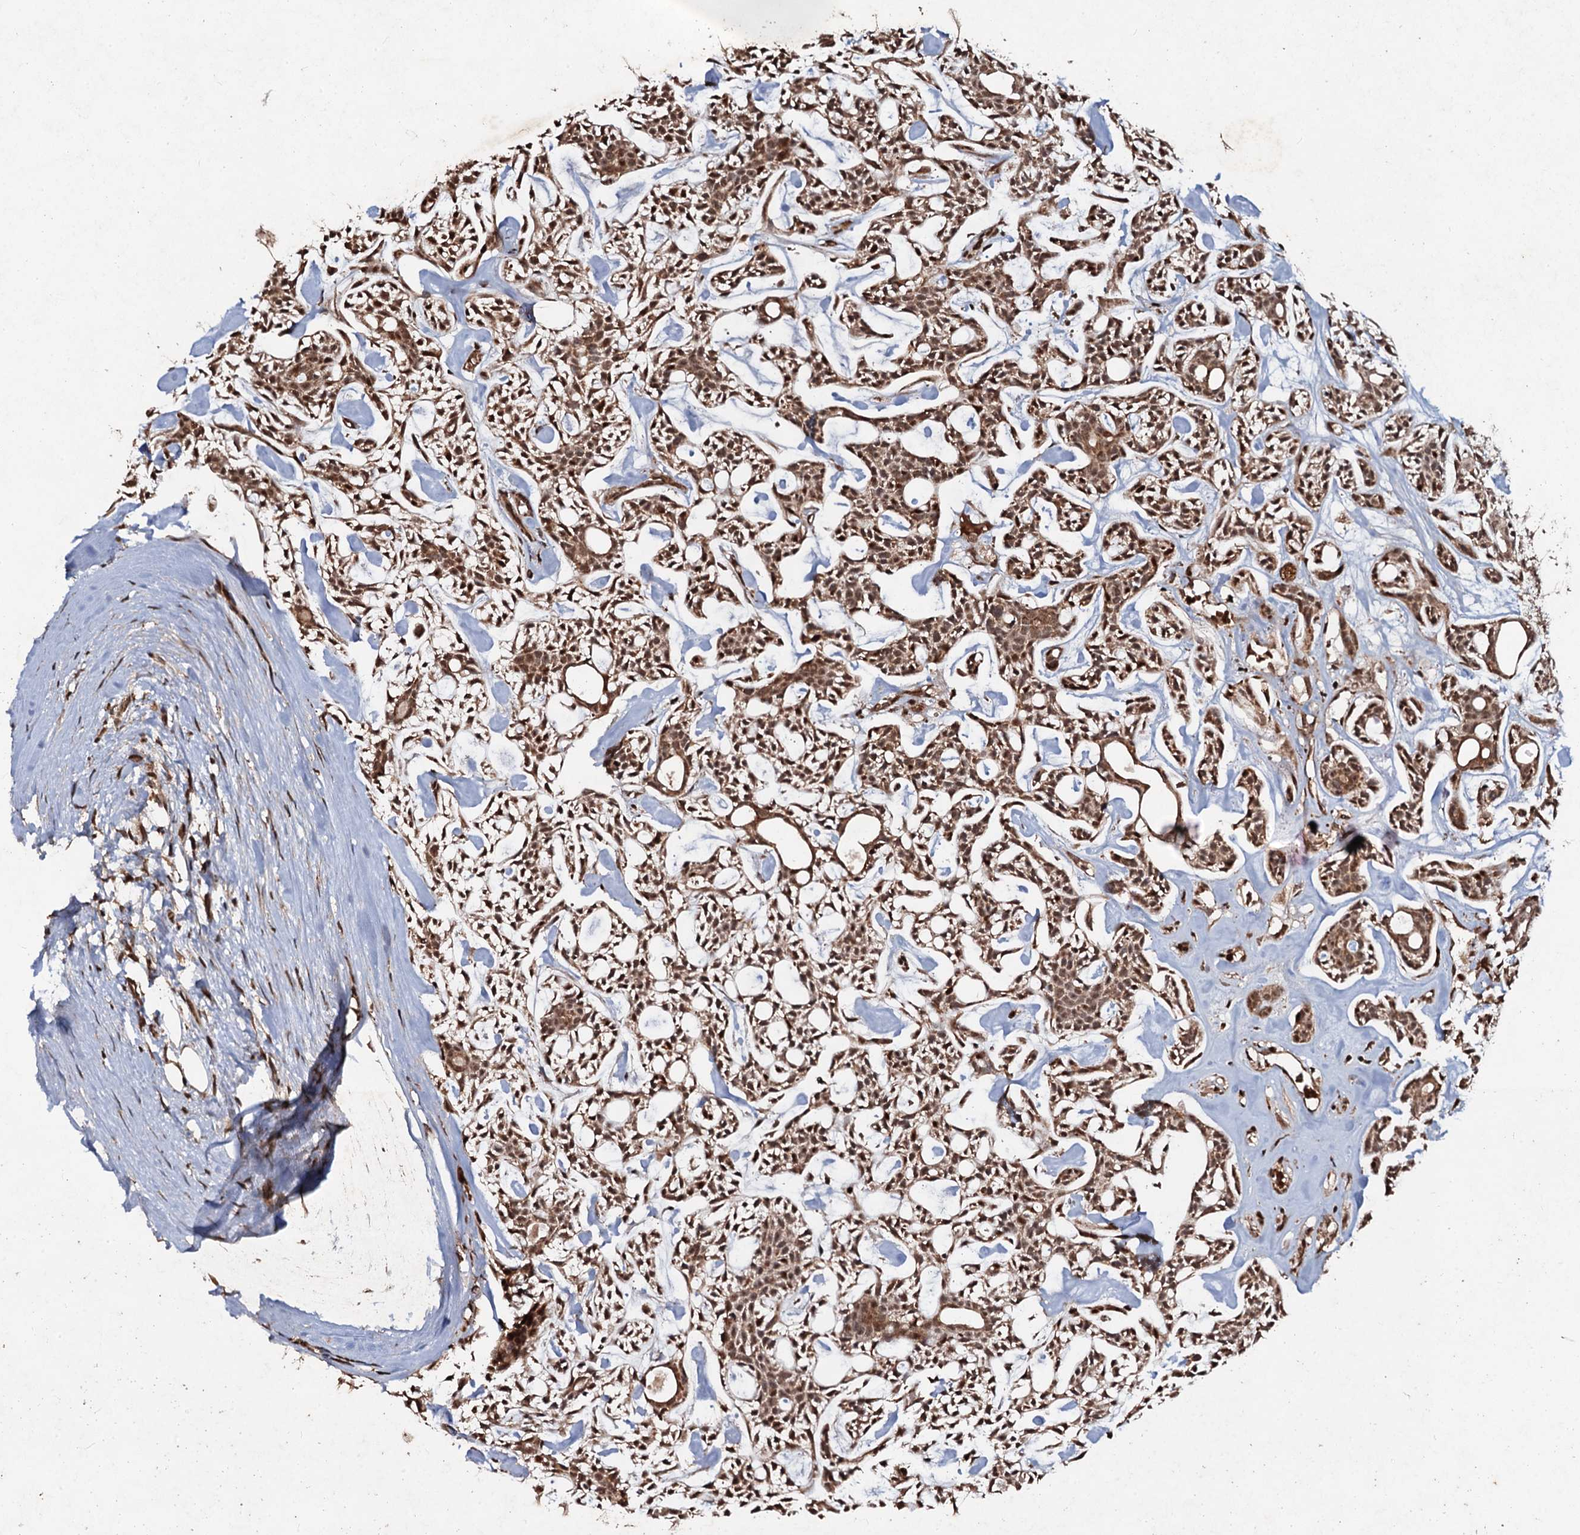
{"staining": {"intensity": "moderate", "quantity": ">75%", "location": "cytoplasmic/membranous,nuclear"}, "tissue": "head and neck cancer", "cell_type": "Tumor cells", "image_type": "cancer", "snomed": [{"axis": "morphology", "description": "Adenocarcinoma, NOS"}, {"axis": "topography", "description": "Salivary gland"}, {"axis": "topography", "description": "Head-Neck"}], "caption": "Protein staining by immunohistochemistry (IHC) demonstrates moderate cytoplasmic/membranous and nuclear expression in approximately >75% of tumor cells in head and neck cancer. The protein is shown in brown color, while the nuclei are stained blue.", "gene": "REP15", "patient": {"sex": "male", "age": 55}}